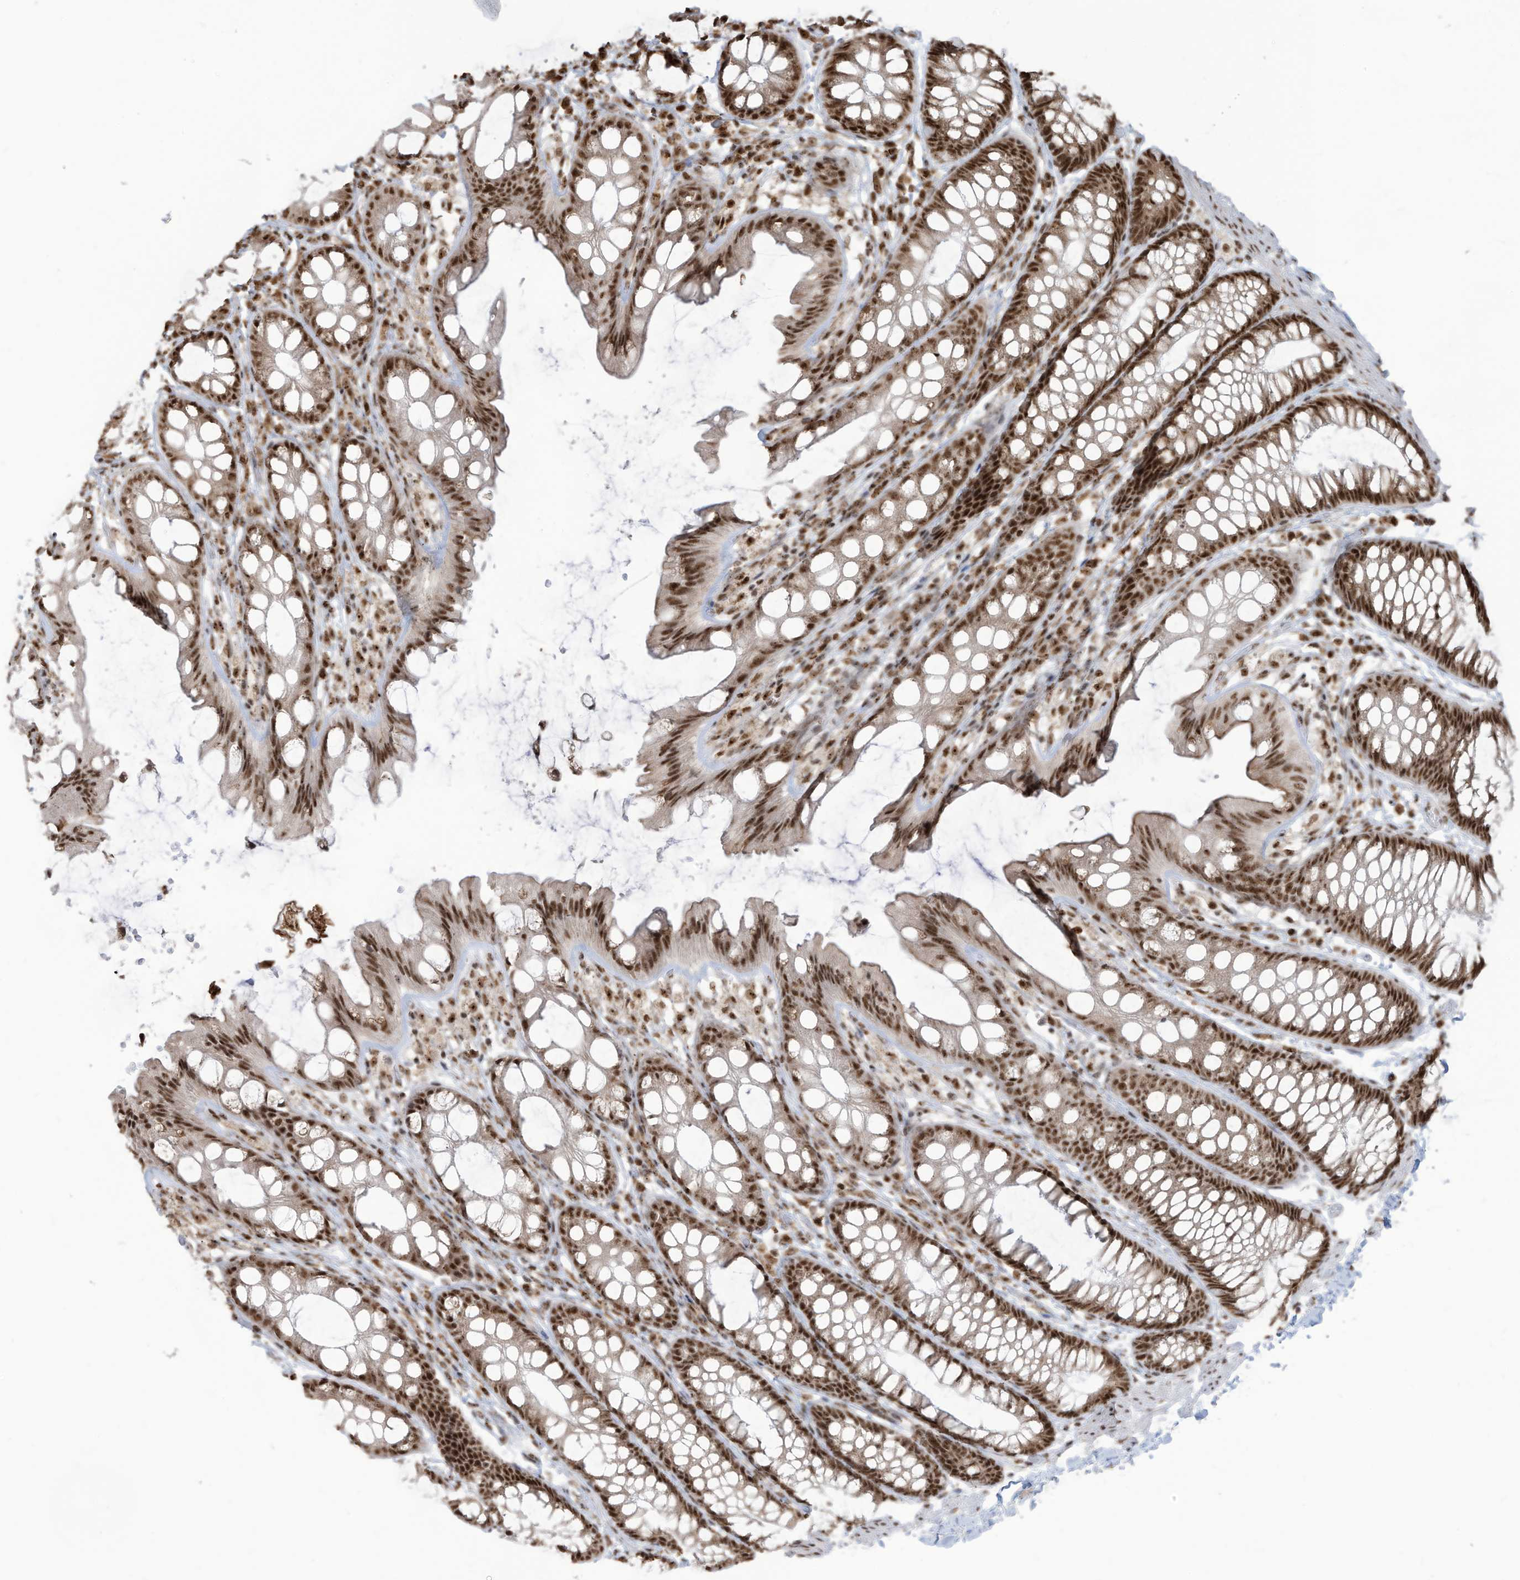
{"staining": {"intensity": "strong", "quantity": ">75%", "location": "nuclear"}, "tissue": "colon", "cell_type": "Endothelial cells", "image_type": "normal", "snomed": [{"axis": "morphology", "description": "Normal tissue, NOS"}, {"axis": "topography", "description": "Colon"}], "caption": "This is an image of immunohistochemistry staining of normal colon, which shows strong staining in the nuclear of endothelial cells.", "gene": "LBH", "patient": {"sex": "male", "age": 47}}